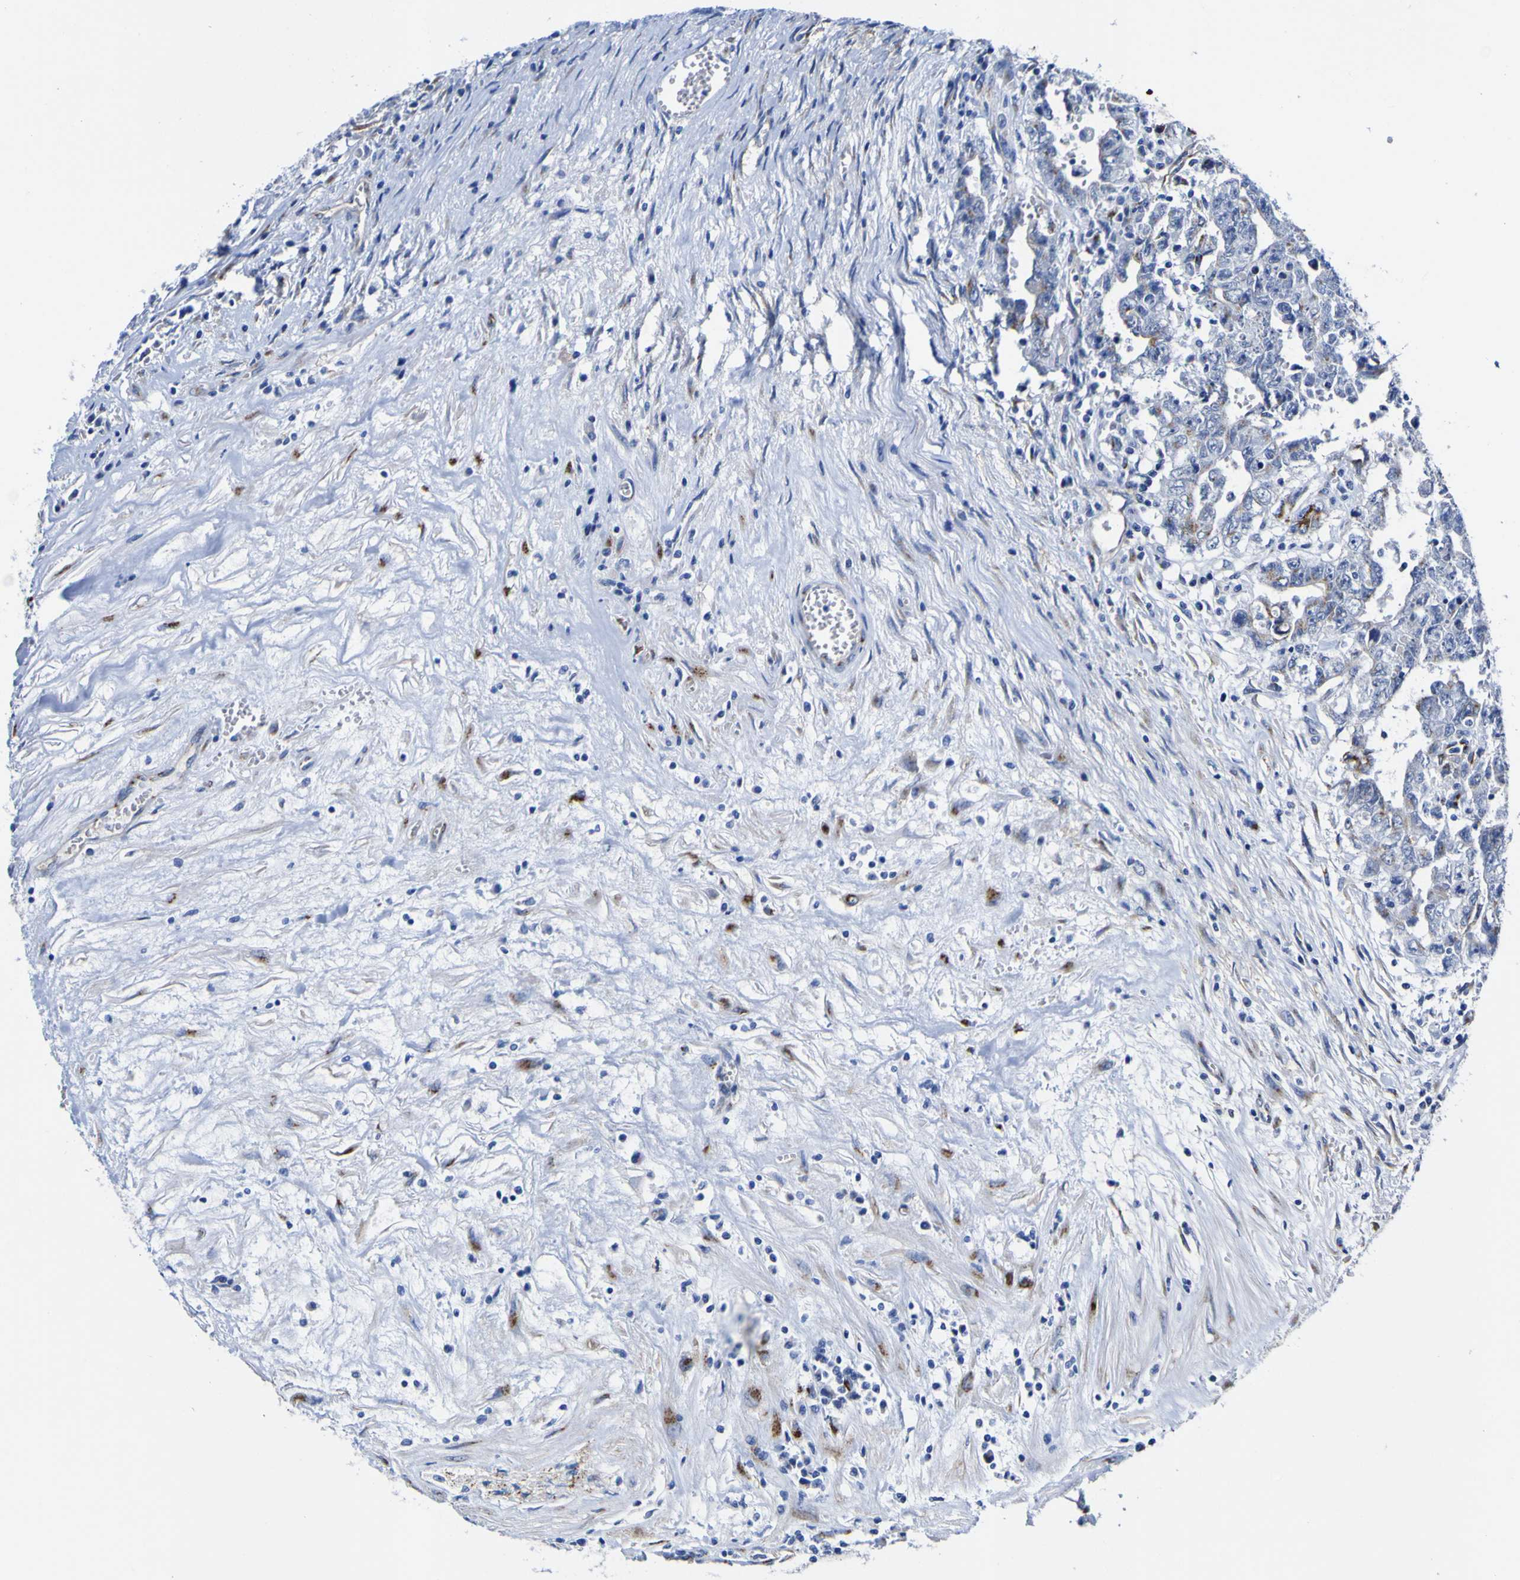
{"staining": {"intensity": "weak", "quantity": "25%-75%", "location": "cytoplasmic/membranous"}, "tissue": "testis cancer", "cell_type": "Tumor cells", "image_type": "cancer", "snomed": [{"axis": "morphology", "description": "Carcinoma, Embryonal, NOS"}, {"axis": "topography", "description": "Testis"}], "caption": "This is a histology image of immunohistochemistry staining of testis cancer, which shows weak staining in the cytoplasmic/membranous of tumor cells.", "gene": "GOLM1", "patient": {"sex": "male", "age": 28}}